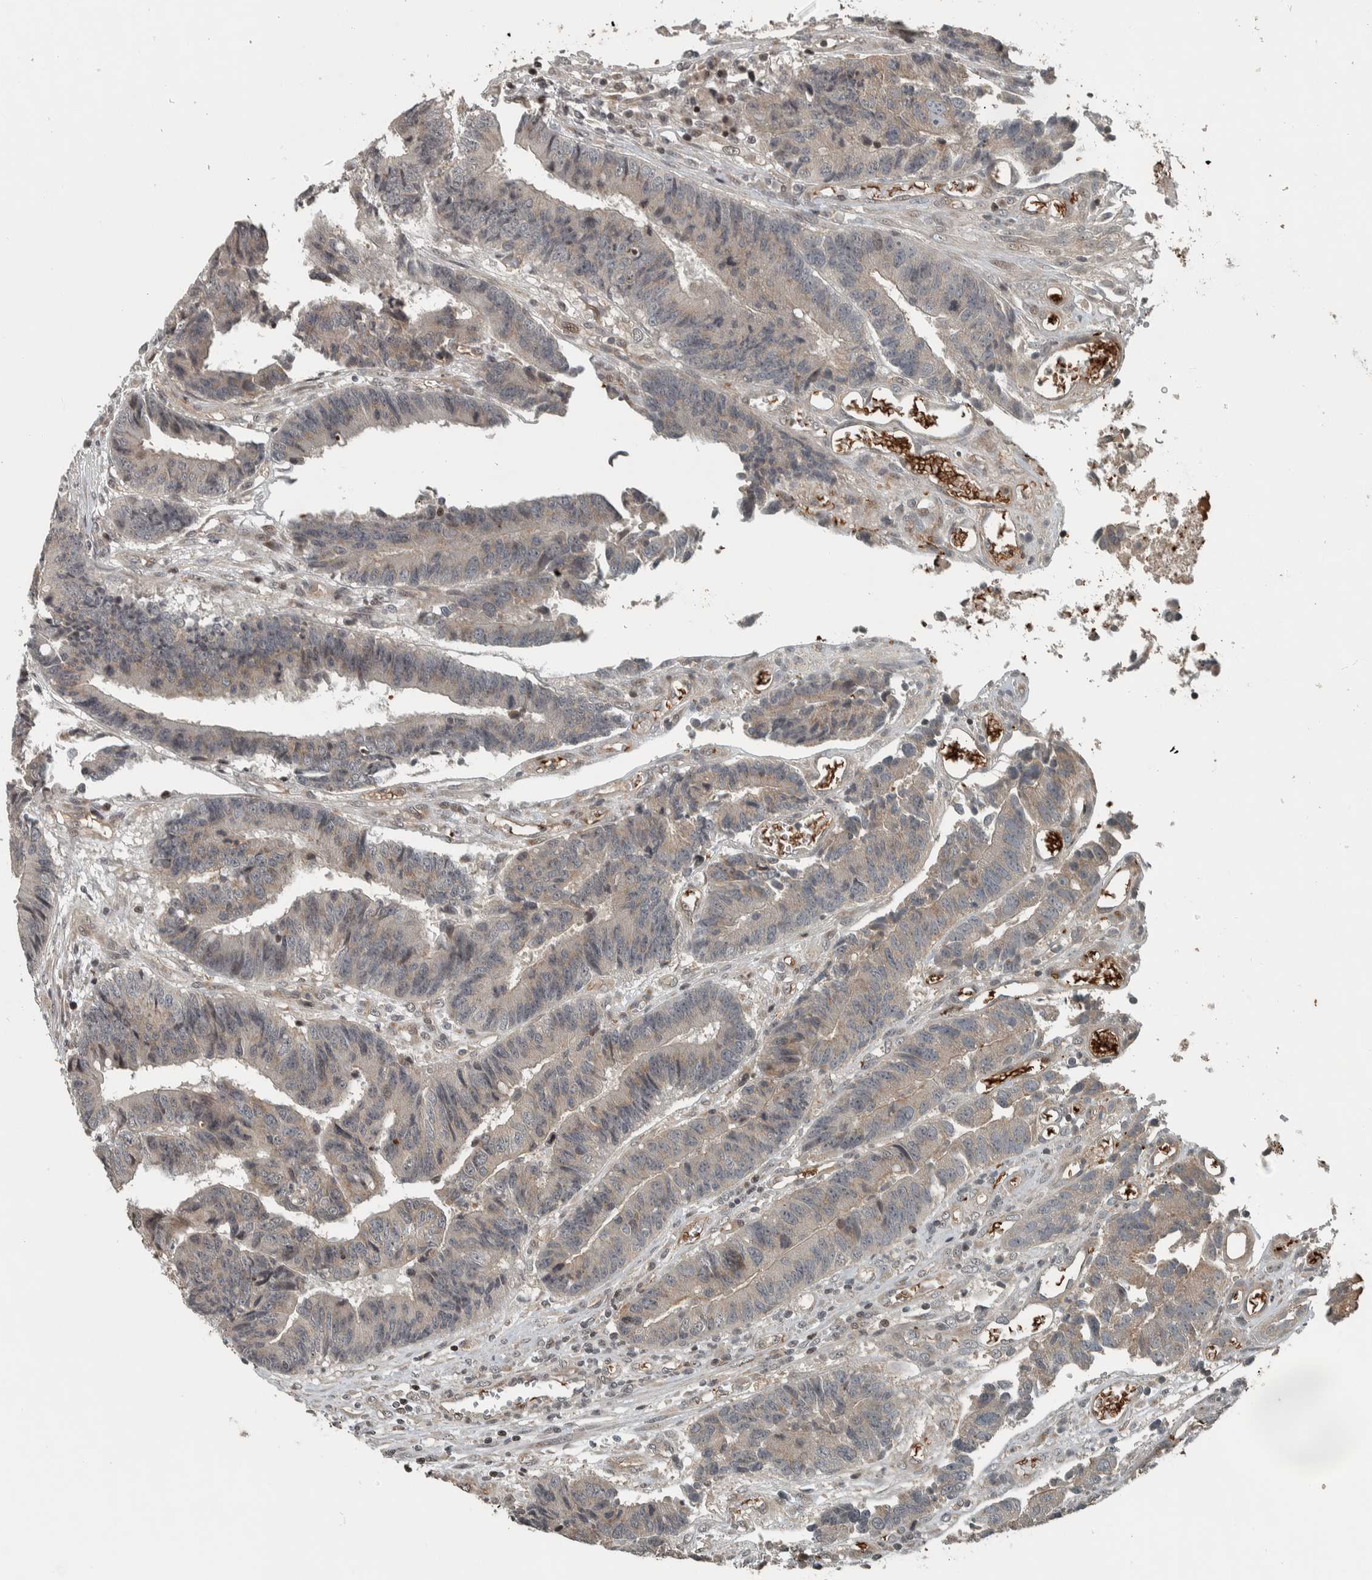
{"staining": {"intensity": "weak", "quantity": "<25%", "location": "cytoplasmic/membranous"}, "tissue": "colorectal cancer", "cell_type": "Tumor cells", "image_type": "cancer", "snomed": [{"axis": "morphology", "description": "Adenocarcinoma, NOS"}, {"axis": "topography", "description": "Rectum"}], "caption": "There is no significant expression in tumor cells of adenocarcinoma (colorectal).", "gene": "NAPG", "patient": {"sex": "male", "age": 84}}